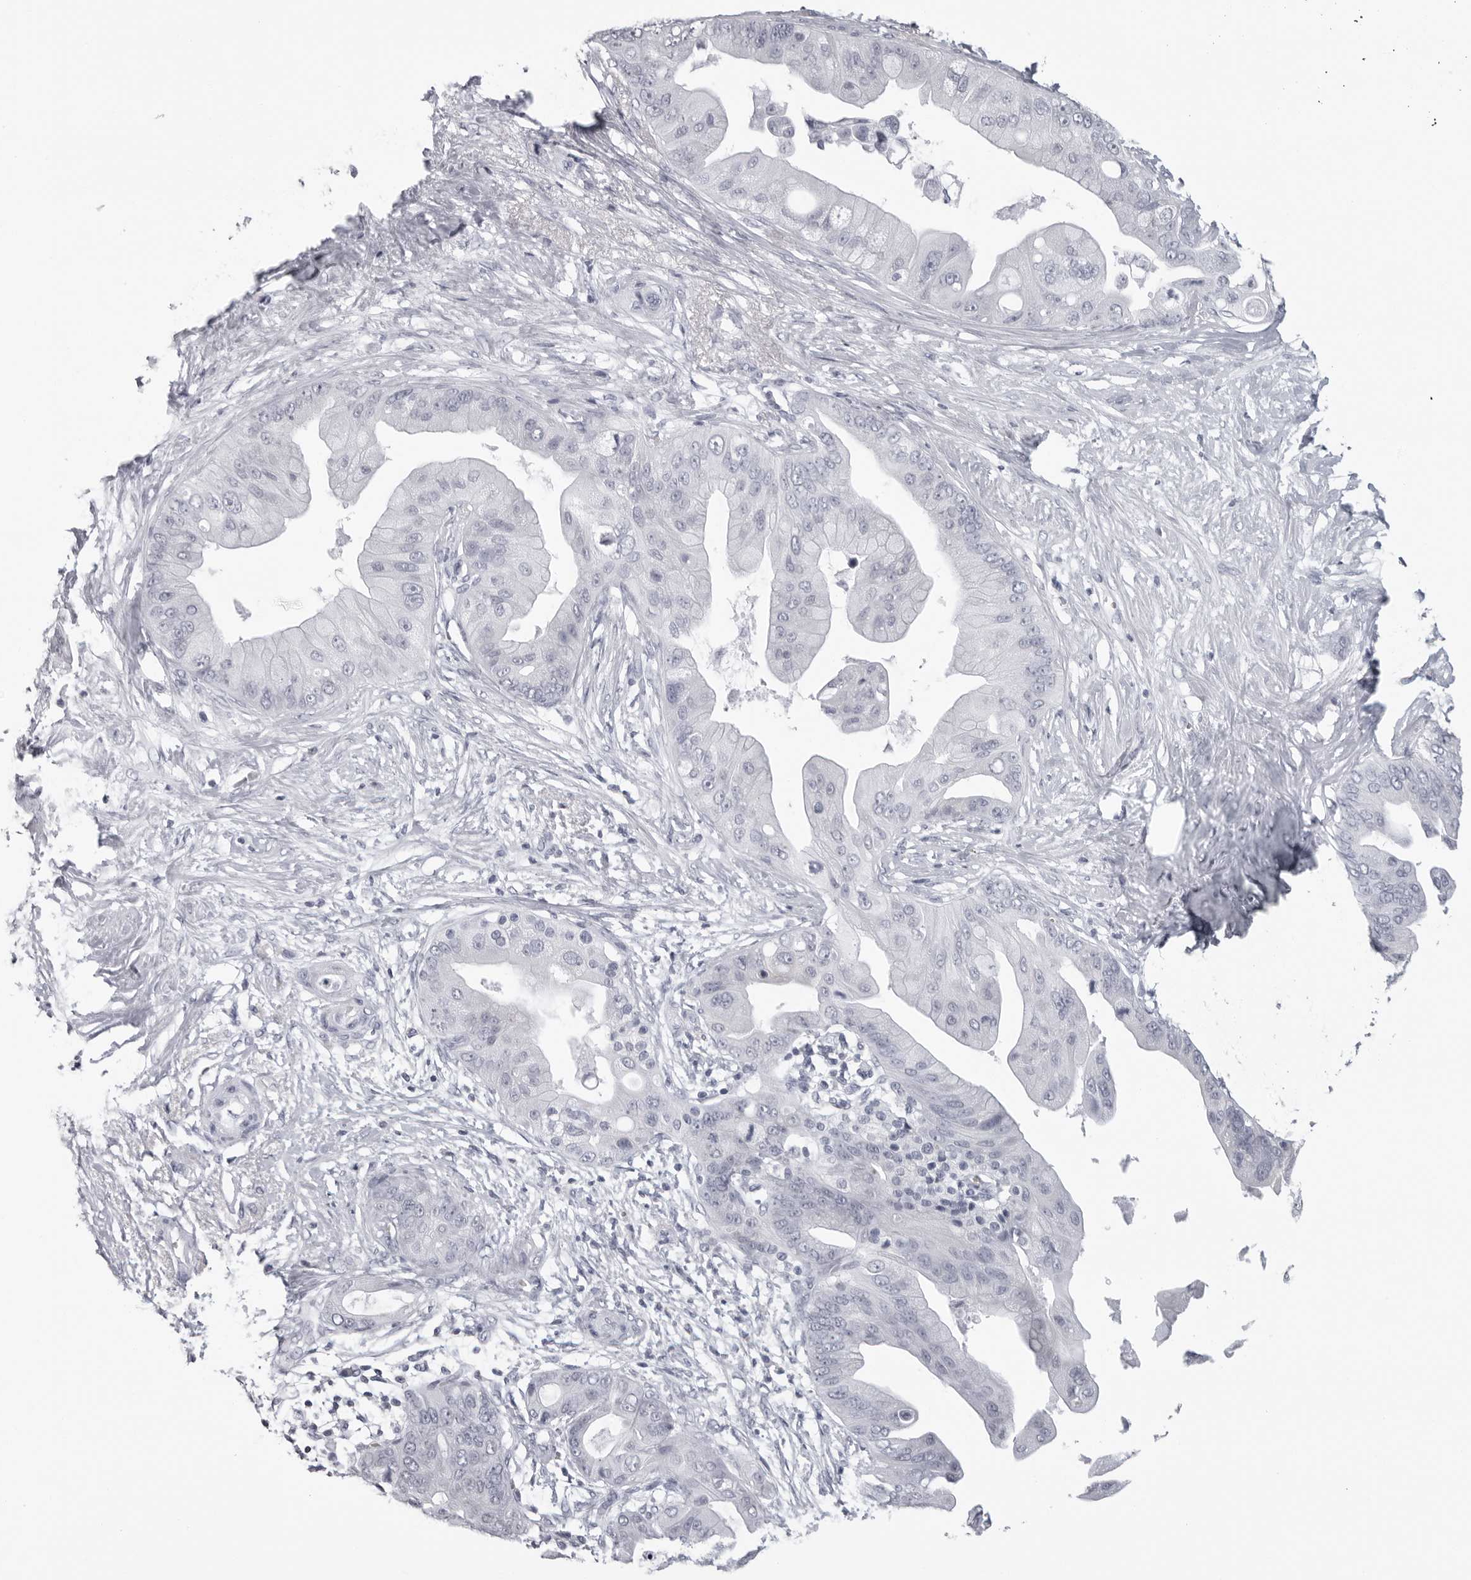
{"staining": {"intensity": "negative", "quantity": "none", "location": "none"}, "tissue": "pancreatic cancer", "cell_type": "Tumor cells", "image_type": "cancer", "snomed": [{"axis": "morphology", "description": "Adenocarcinoma, NOS"}, {"axis": "topography", "description": "Pancreas"}], "caption": "Micrograph shows no protein staining in tumor cells of pancreatic adenocarcinoma tissue.", "gene": "EPB41", "patient": {"sex": "female", "age": 75}}